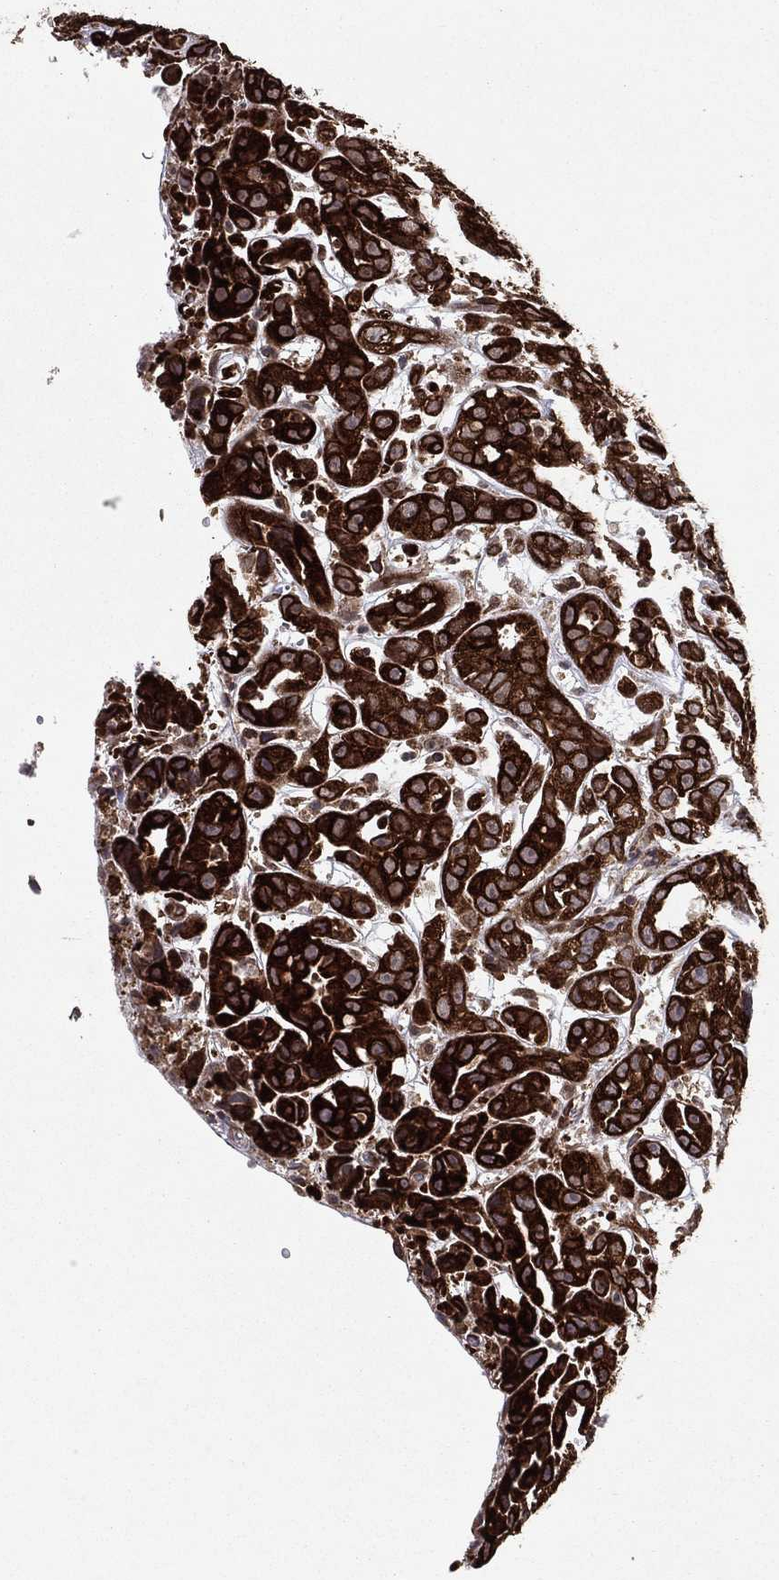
{"staining": {"intensity": "strong", "quantity": ">75%", "location": "cytoplasmic/membranous"}, "tissue": "urothelial cancer", "cell_type": "Tumor cells", "image_type": "cancer", "snomed": [{"axis": "morphology", "description": "Urothelial carcinoma, High grade"}, {"axis": "topography", "description": "Urinary bladder"}], "caption": "Immunohistochemical staining of urothelial carcinoma (high-grade) exhibits high levels of strong cytoplasmic/membranous staining in about >75% of tumor cells.", "gene": "CERS2", "patient": {"sex": "female", "age": 41}}